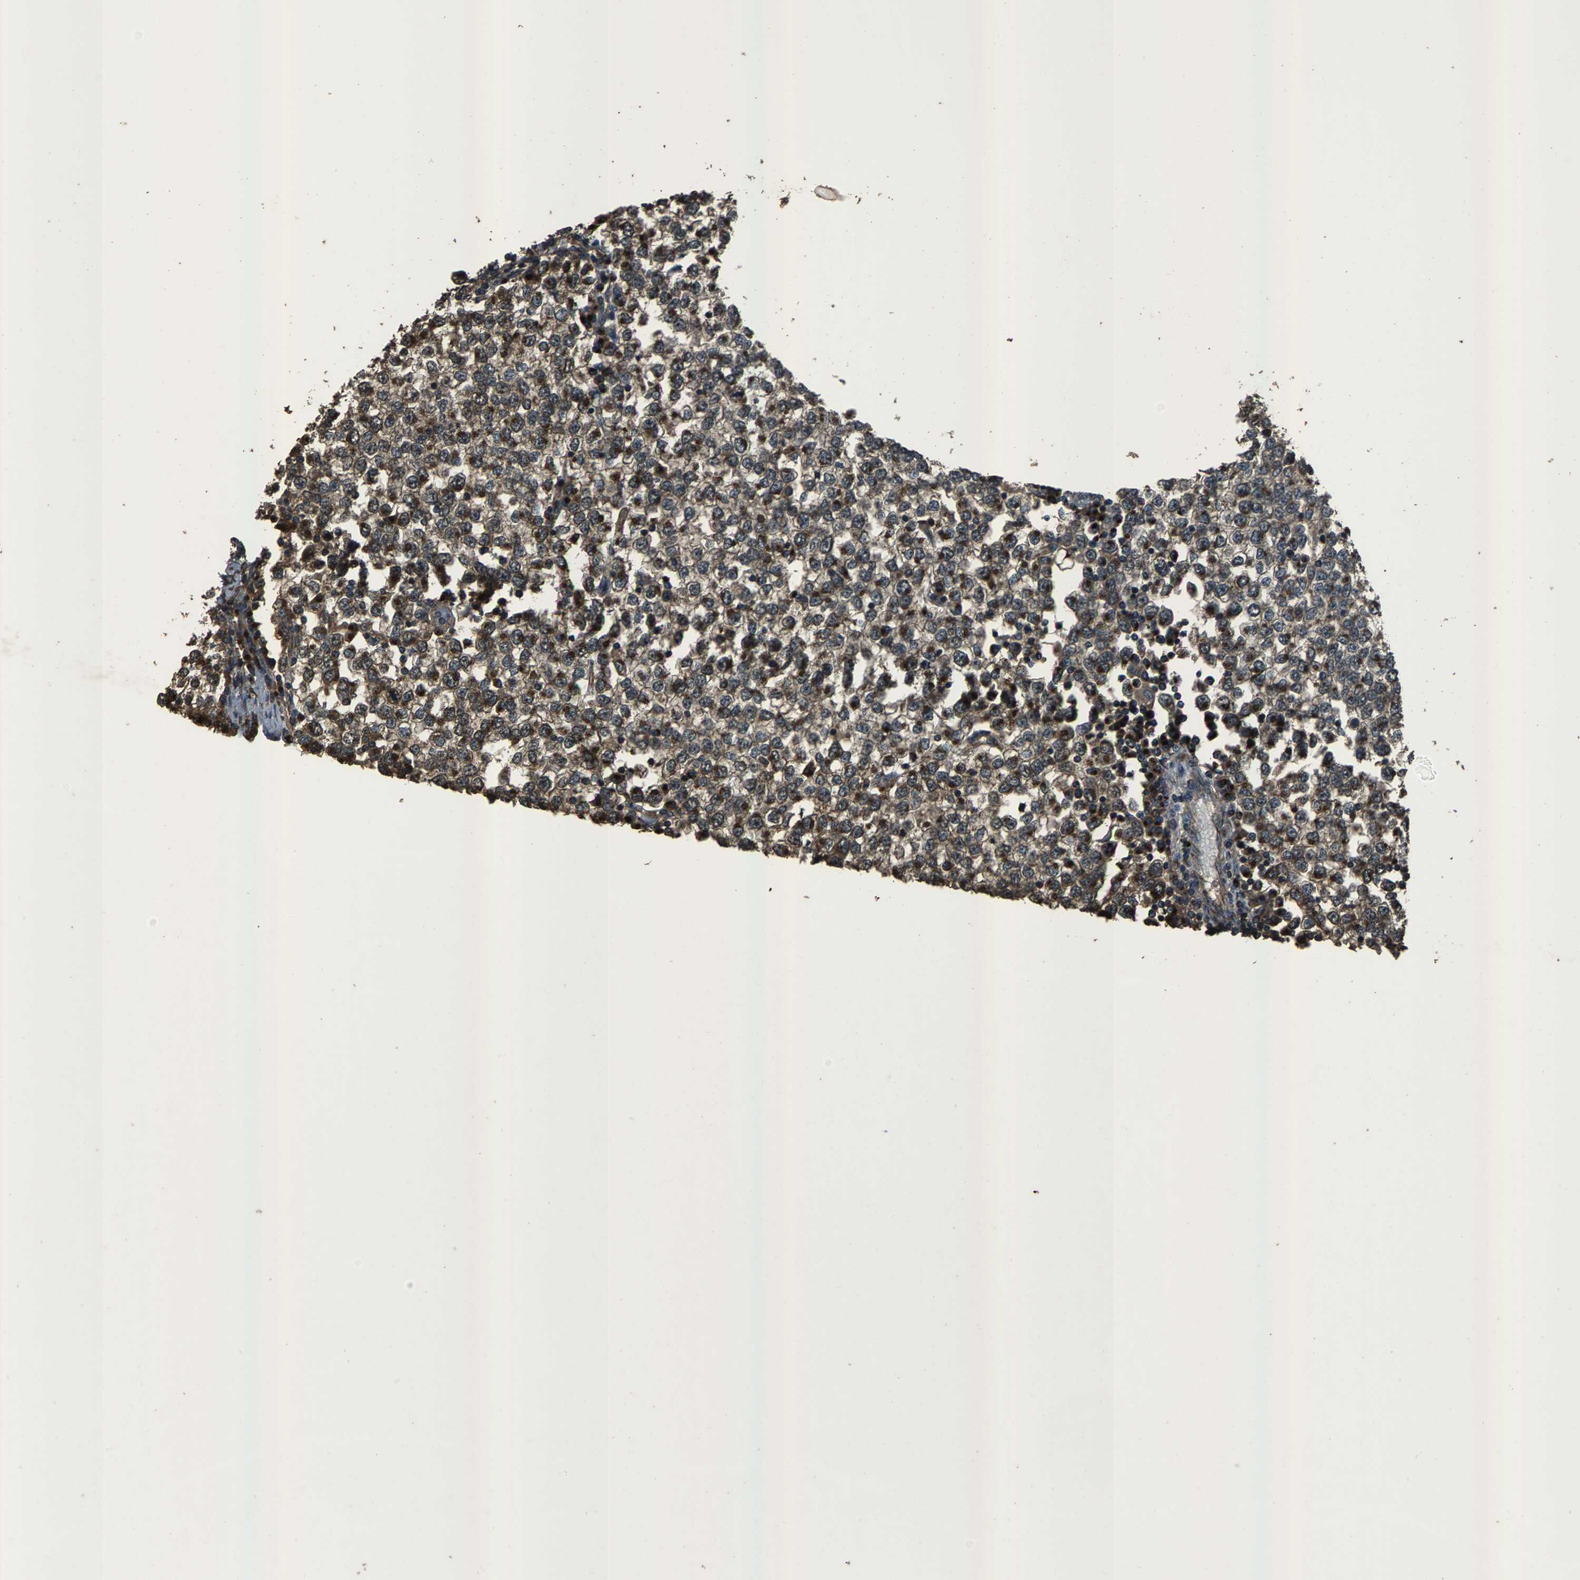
{"staining": {"intensity": "weak", "quantity": "25%-75%", "location": "cytoplasmic/membranous"}, "tissue": "testis cancer", "cell_type": "Tumor cells", "image_type": "cancer", "snomed": [{"axis": "morphology", "description": "Seminoma, NOS"}, {"axis": "topography", "description": "Testis"}], "caption": "DAB immunohistochemical staining of testis cancer displays weak cytoplasmic/membranous protein staining in about 25%-75% of tumor cells.", "gene": "SLC38A10", "patient": {"sex": "male", "age": 65}}